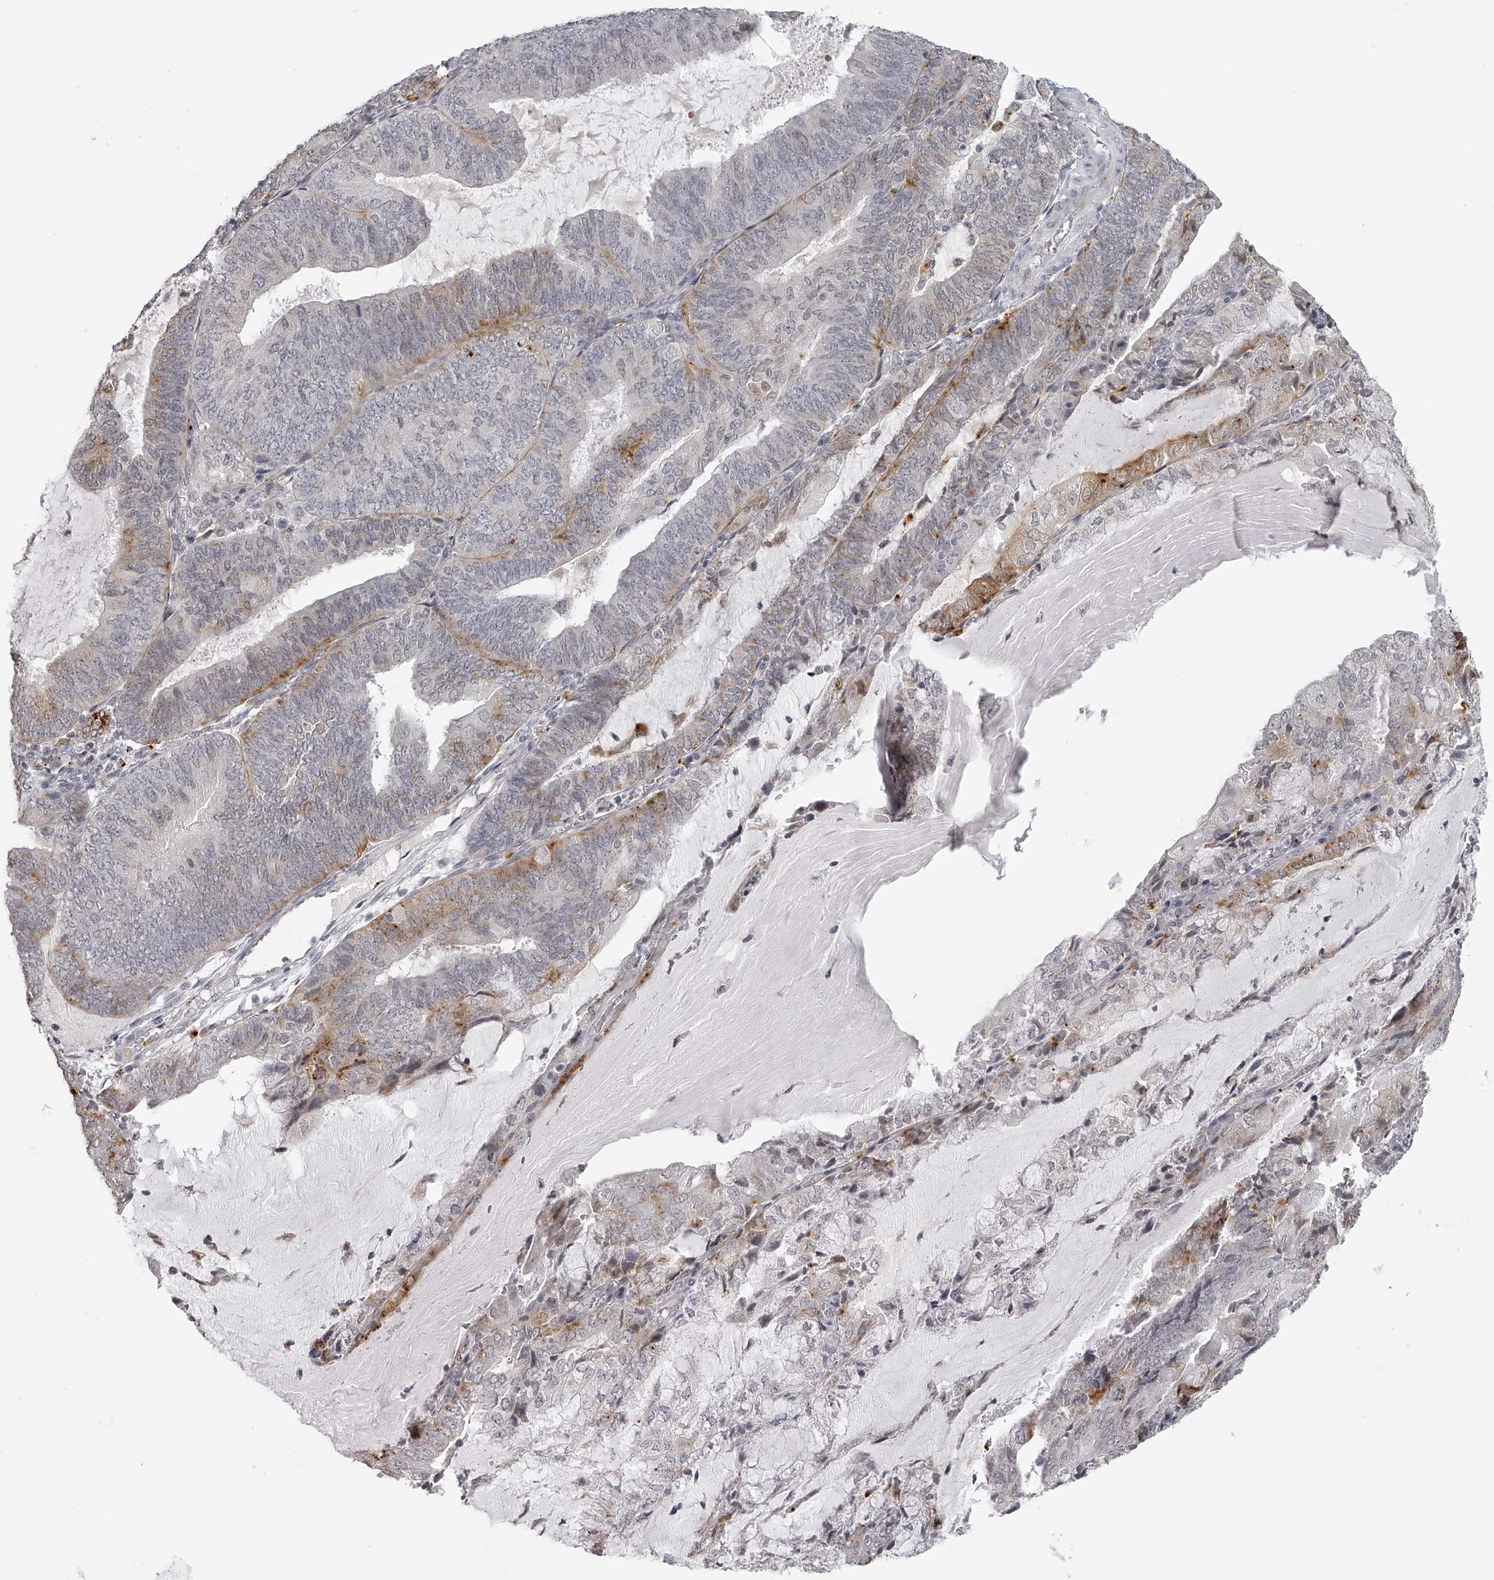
{"staining": {"intensity": "weak", "quantity": "25%-75%", "location": "cytoplasmic/membranous"}, "tissue": "endometrial cancer", "cell_type": "Tumor cells", "image_type": "cancer", "snomed": [{"axis": "morphology", "description": "Adenocarcinoma, NOS"}, {"axis": "topography", "description": "Endometrium"}], "caption": "Immunohistochemical staining of human adenocarcinoma (endometrial) shows low levels of weak cytoplasmic/membranous expression in about 25%-75% of tumor cells. Nuclei are stained in blue.", "gene": "RNF220", "patient": {"sex": "female", "age": 81}}